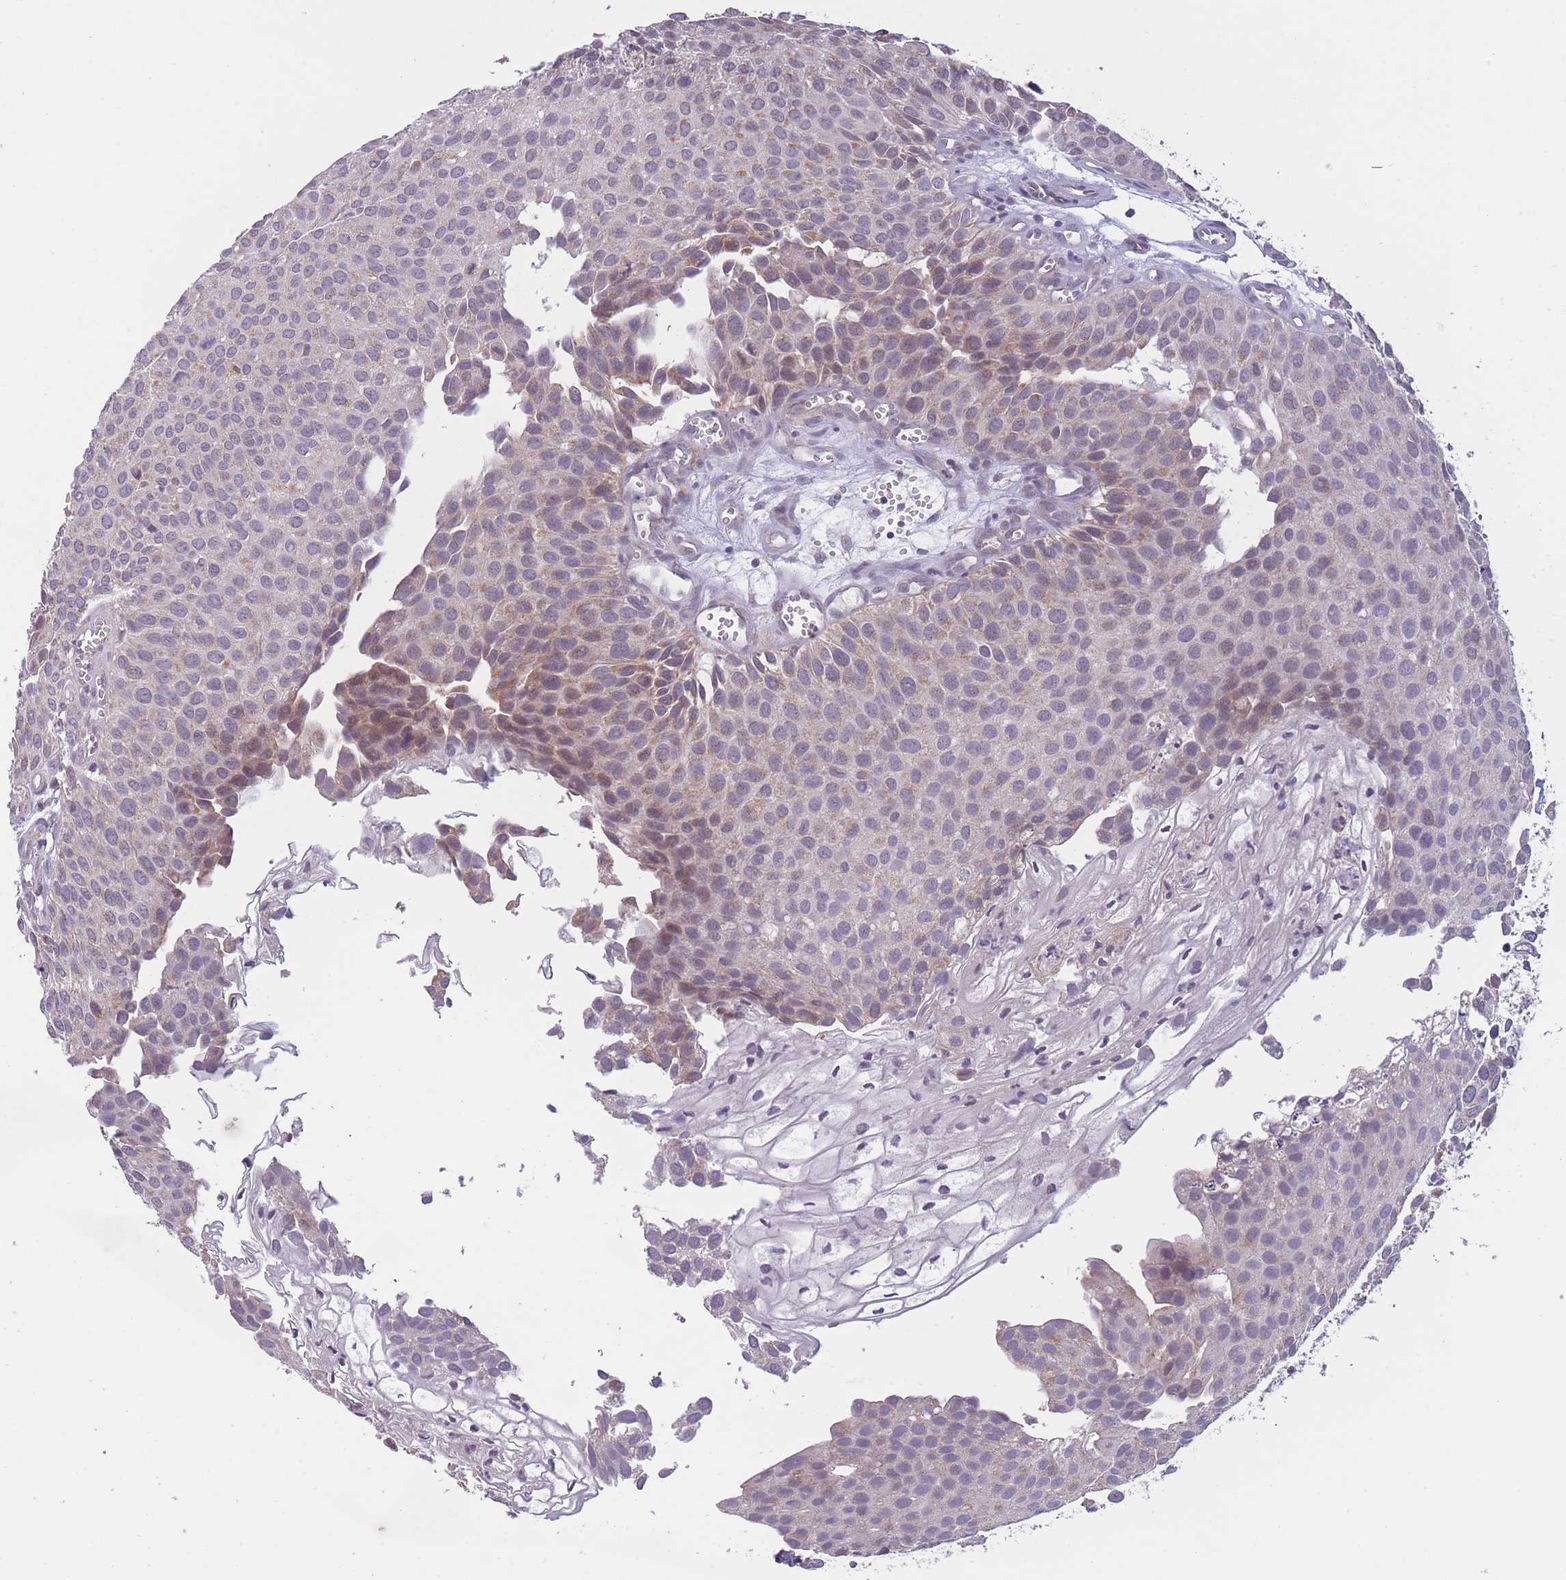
{"staining": {"intensity": "weak", "quantity": "25%-75%", "location": "cytoplasmic/membranous"}, "tissue": "urothelial cancer", "cell_type": "Tumor cells", "image_type": "cancer", "snomed": [{"axis": "morphology", "description": "Urothelial carcinoma, Low grade"}, {"axis": "topography", "description": "Urinary bladder"}], "caption": "Urothelial cancer stained with a protein marker shows weak staining in tumor cells.", "gene": "MRPS18C", "patient": {"sex": "male", "age": 88}}